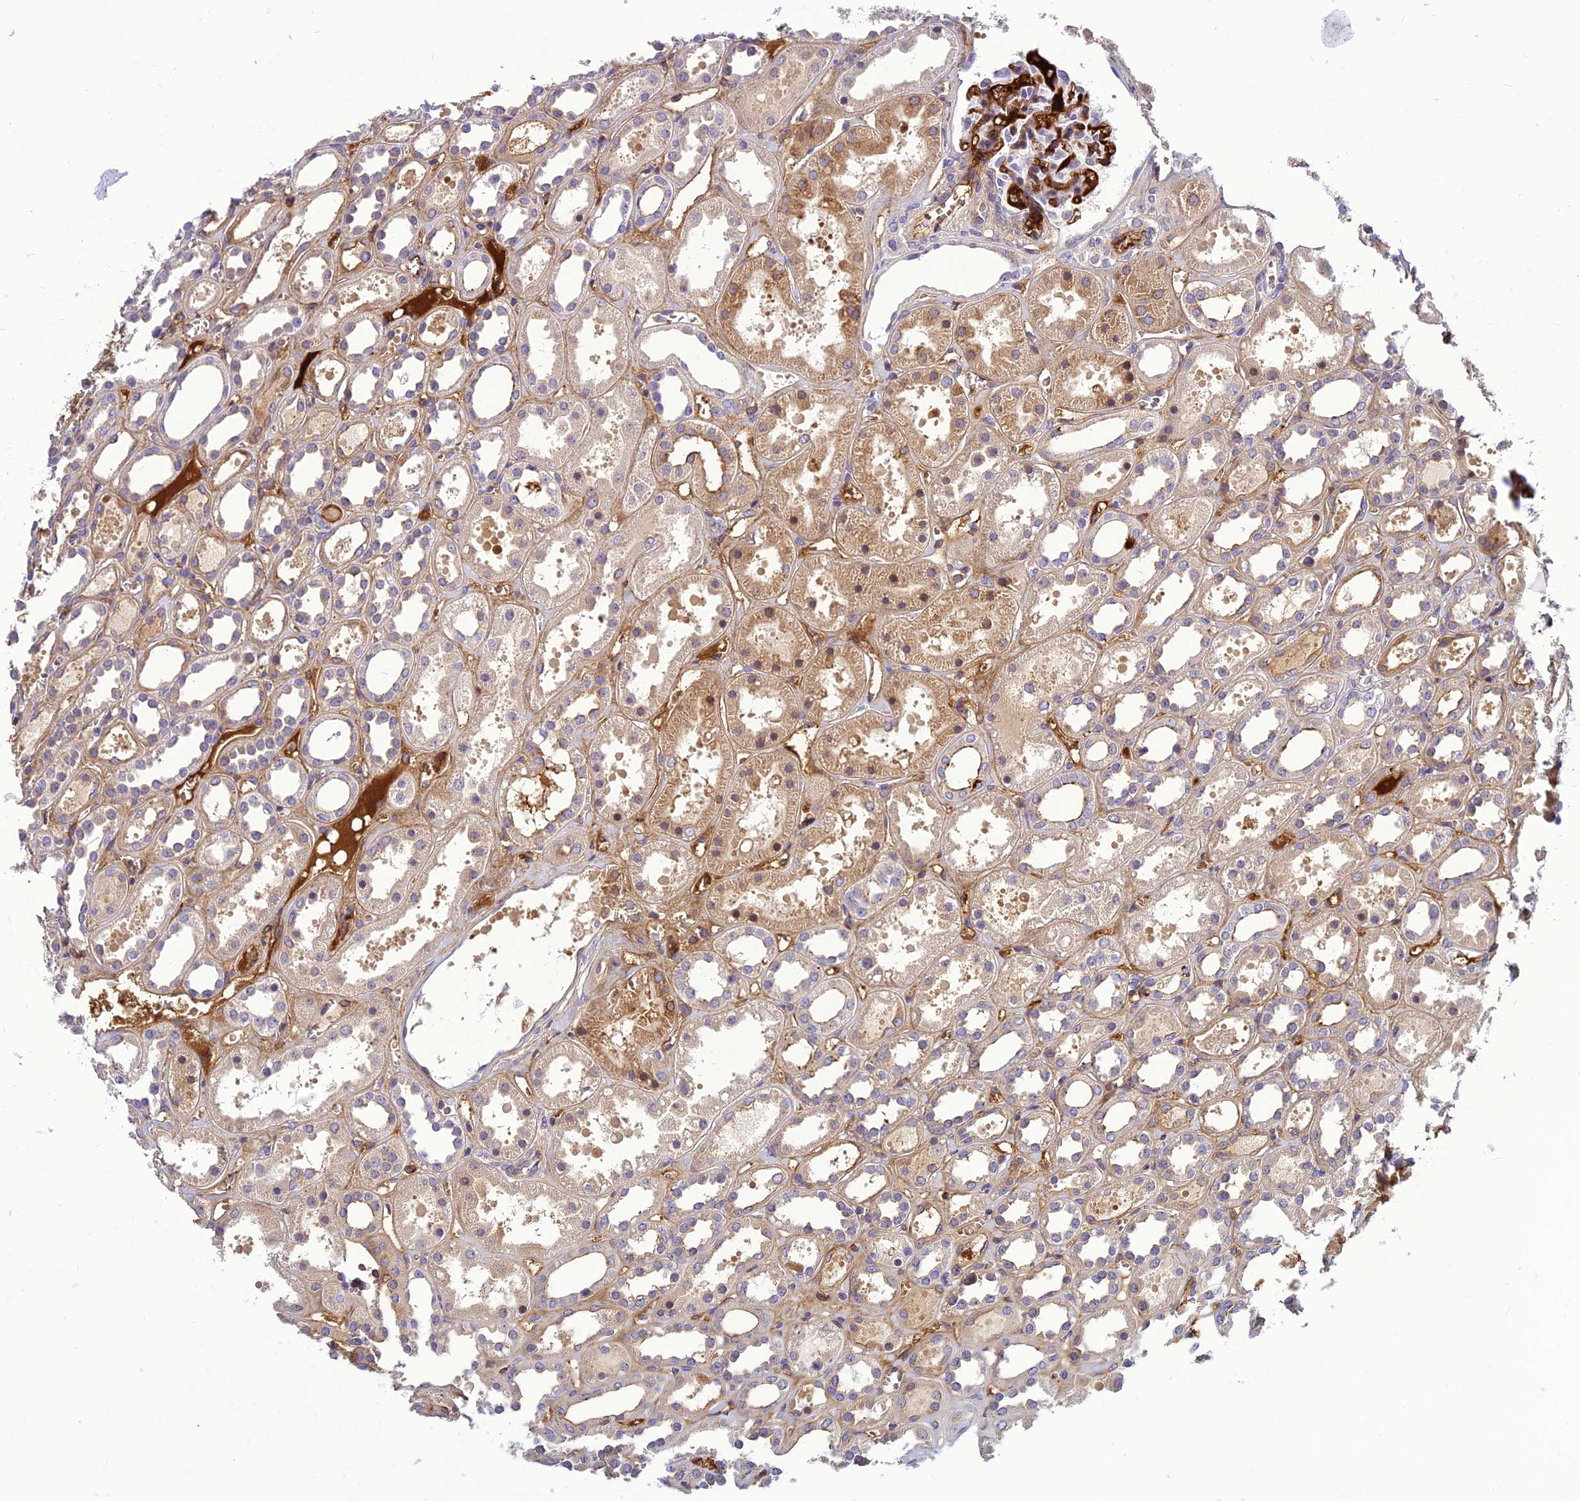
{"staining": {"intensity": "strong", "quantity": "25%-75%", "location": "cytoplasmic/membranous"}, "tissue": "kidney", "cell_type": "Cells in glomeruli", "image_type": "normal", "snomed": [{"axis": "morphology", "description": "Normal tissue, NOS"}, {"axis": "topography", "description": "Kidney"}], "caption": "An immunohistochemistry histopathology image of benign tissue is shown. Protein staining in brown shows strong cytoplasmic/membranous positivity in kidney within cells in glomeruli.", "gene": "CLEC11A", "patient": {"sex": "female", "age": 41}}